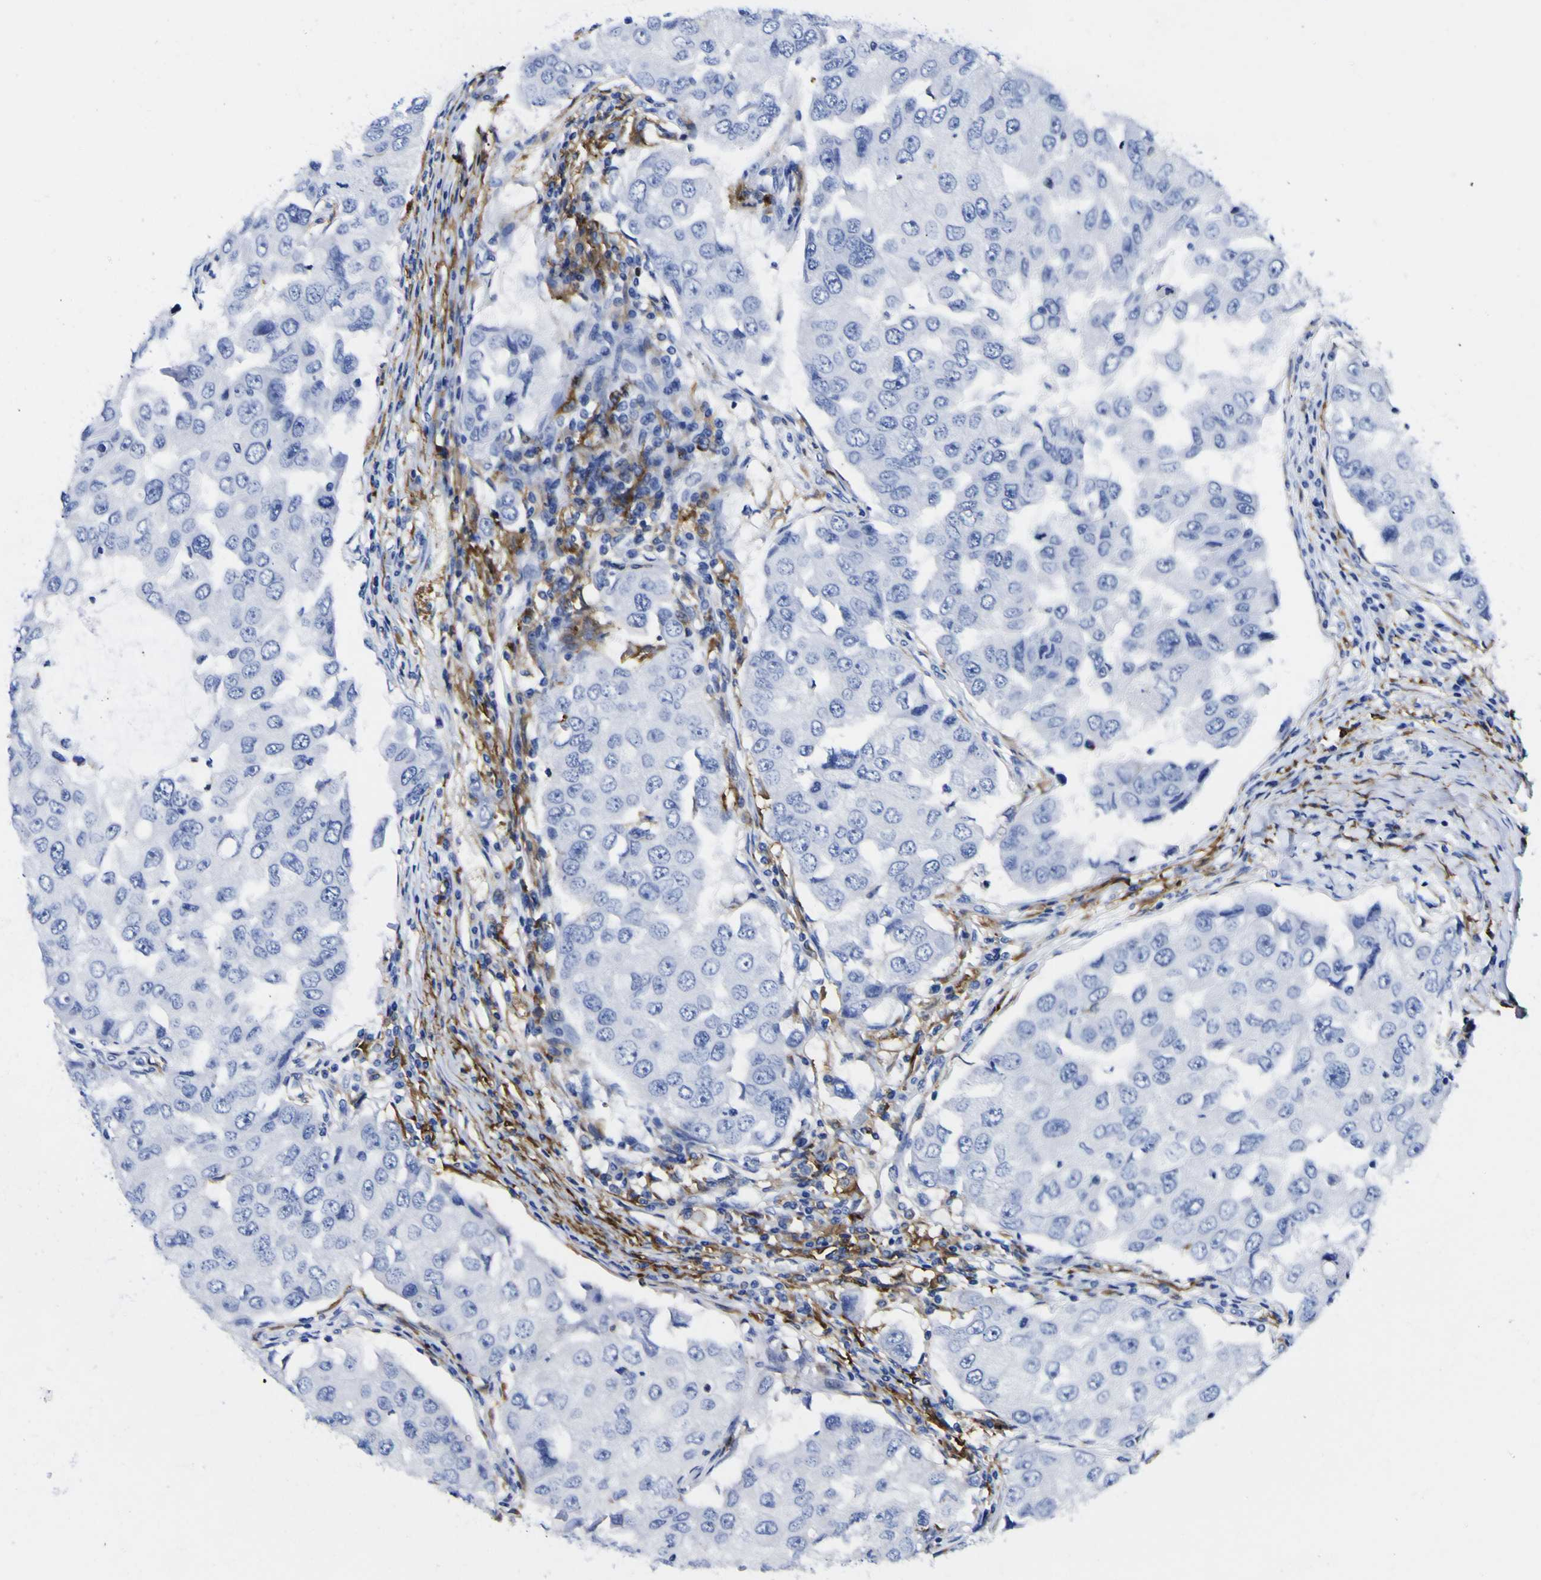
{"staining": {"intensity": "negative", "quantity": "none", "location": "none"}, "tissue": "breast cancer", "cell_type": "Tumor cells", "image_type": "cancer", "snomed": [{"axis": "morphology", "description": "Duct carcinoma"}, {"axis": "topography", "description": "Breast"}], "caption": "Breast intraductal carcinoma was stained to show a protein in brown. There is no significant staining in tumor cells. (IHC, brightfield microscopy, high magnification).", "gene": "HLA-DQA1", "patient": {"sex": "female", "age": 27}}